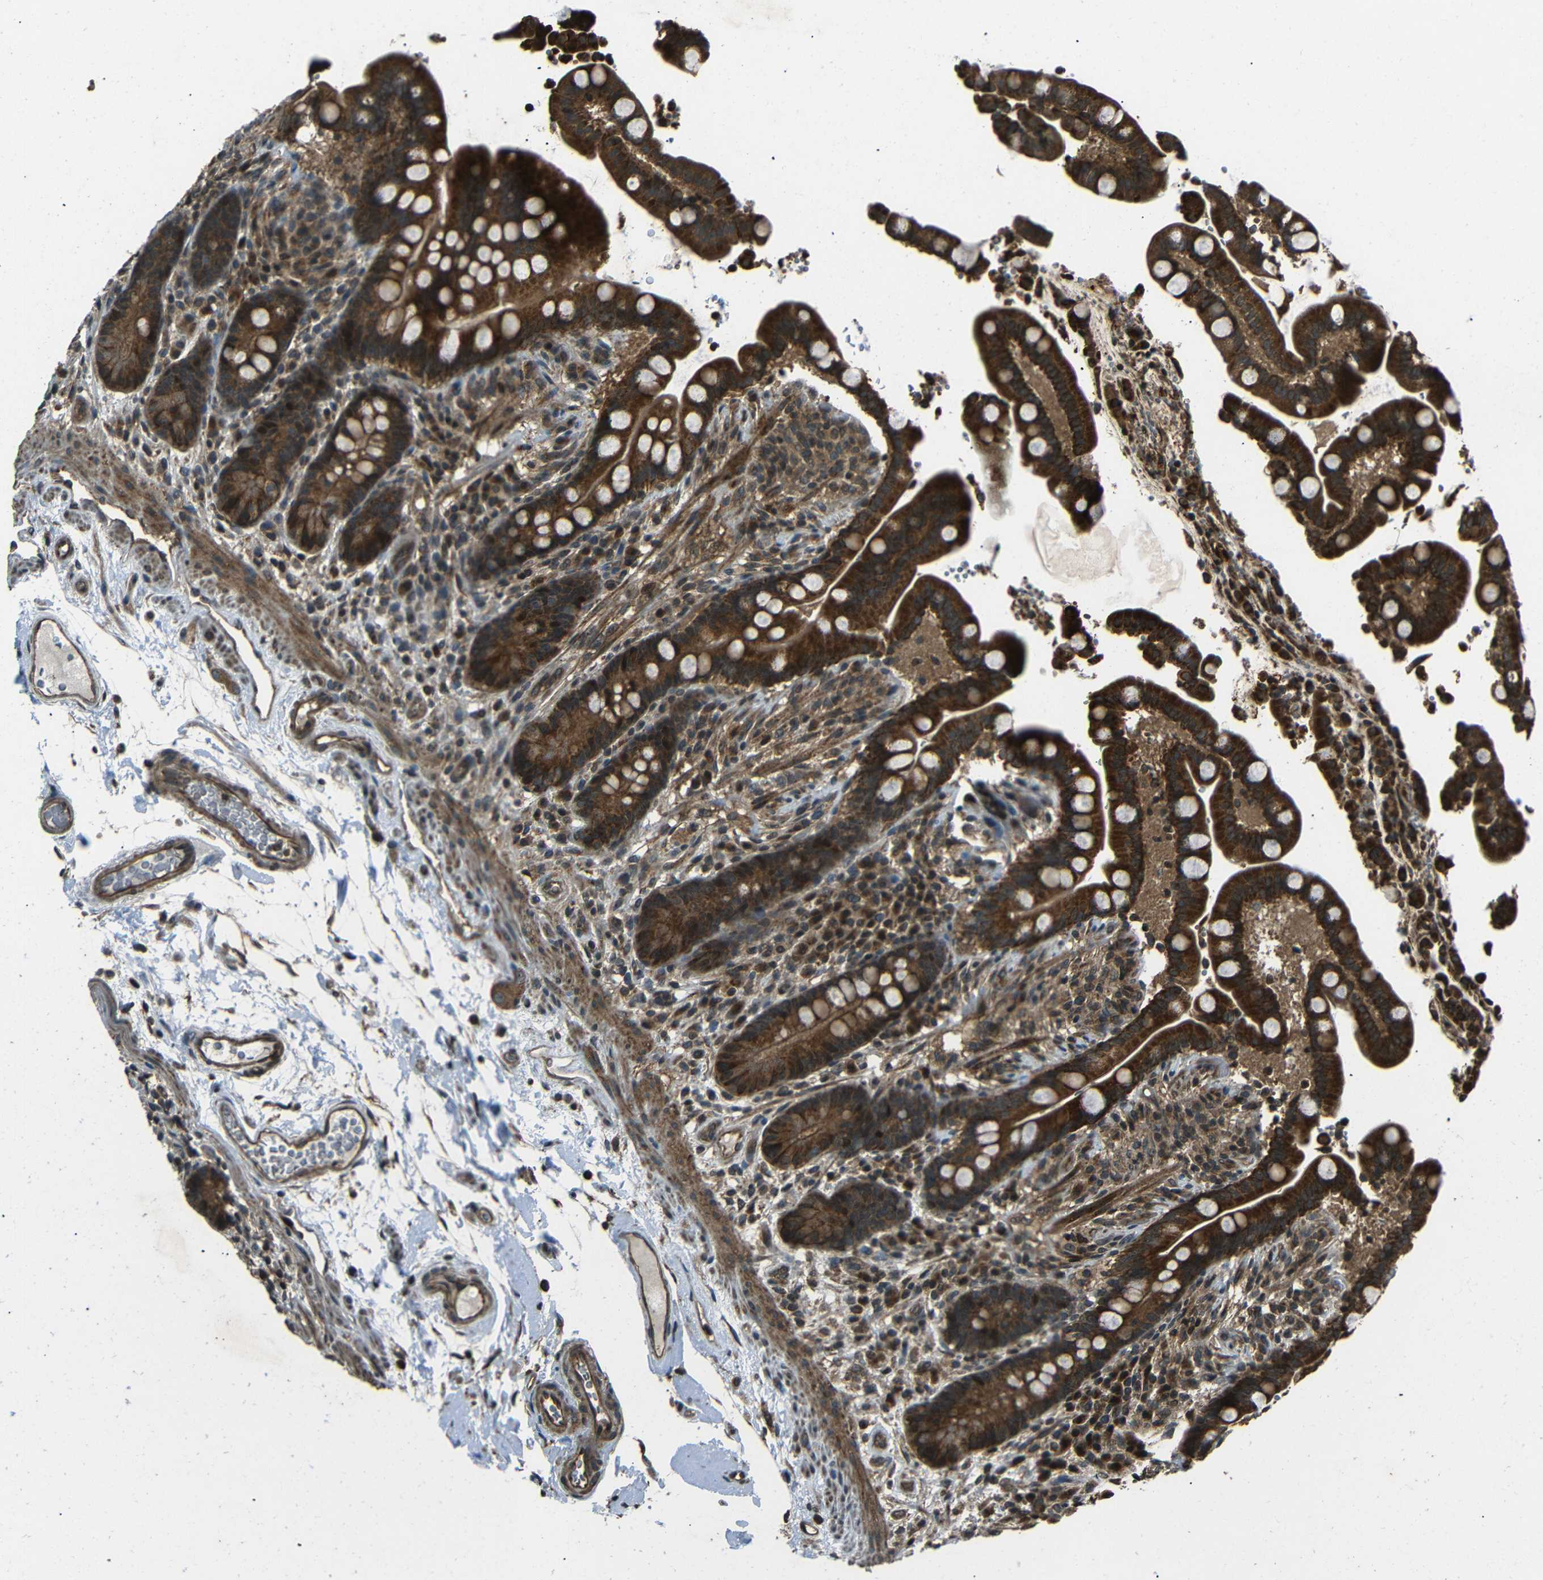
{"staining": {"intensity": "moderate", "quantity": "25%-75%", "location": "cytoplasmic/membranous"}, "tissue": "colon", "cell_type": "Endothelial cells", "image_type": "normal", "snomed": [{"axis": "morphology", "description": "Normal tissue, NOS"}, {"axis": "topography", "description": "Colon"}], "caption": "Moderate cytoplasmic/membranous staining for a protein is present in approximately 25%-75% of endothelial cells of normal colon using immunohistochemistry (IHC).", "gene": "PLK2", "patient": {"sex": "male", "age": 73}}